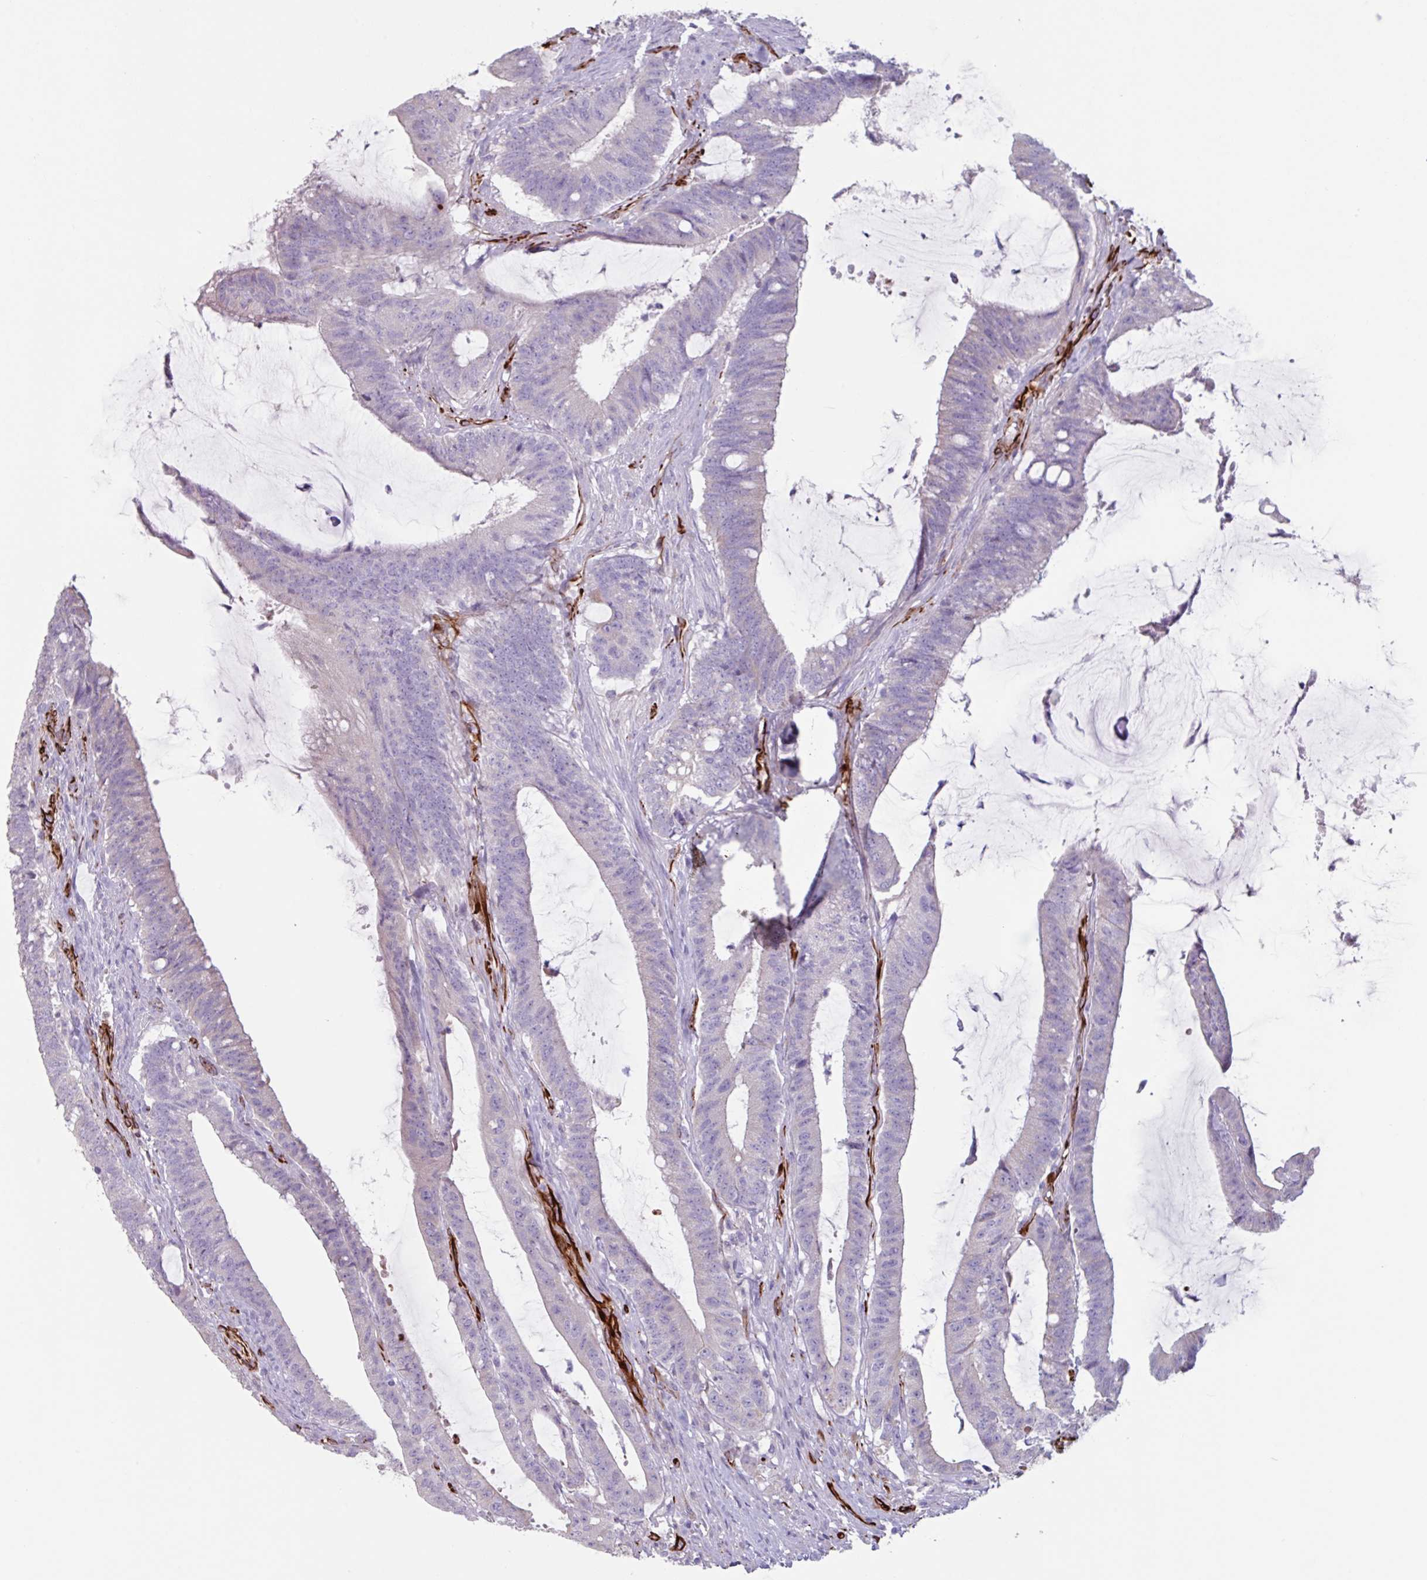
{"staining": {"intensity": "negative", "quantity": "none", "location": "none"}, "tissue": "colorectal cancer", "cell_type": "Tumor cells", "image_type": "cancer", "snomed": [{"axis": "morphology", "description": "Adenocarcinoma, NOS"}, {"axis": "topography", "description": "Colon"}], "caption": "Immunohistochemistry (IHC) micrograph of neoplastic tissue: human adenocarcinoma (colorectal) stained with DAB (3,3'-diaminobenzidine) displays no significant protein positivity in tumor cells.", "gene": "BTD", "patient": {"sex": "female", "age": 43}}